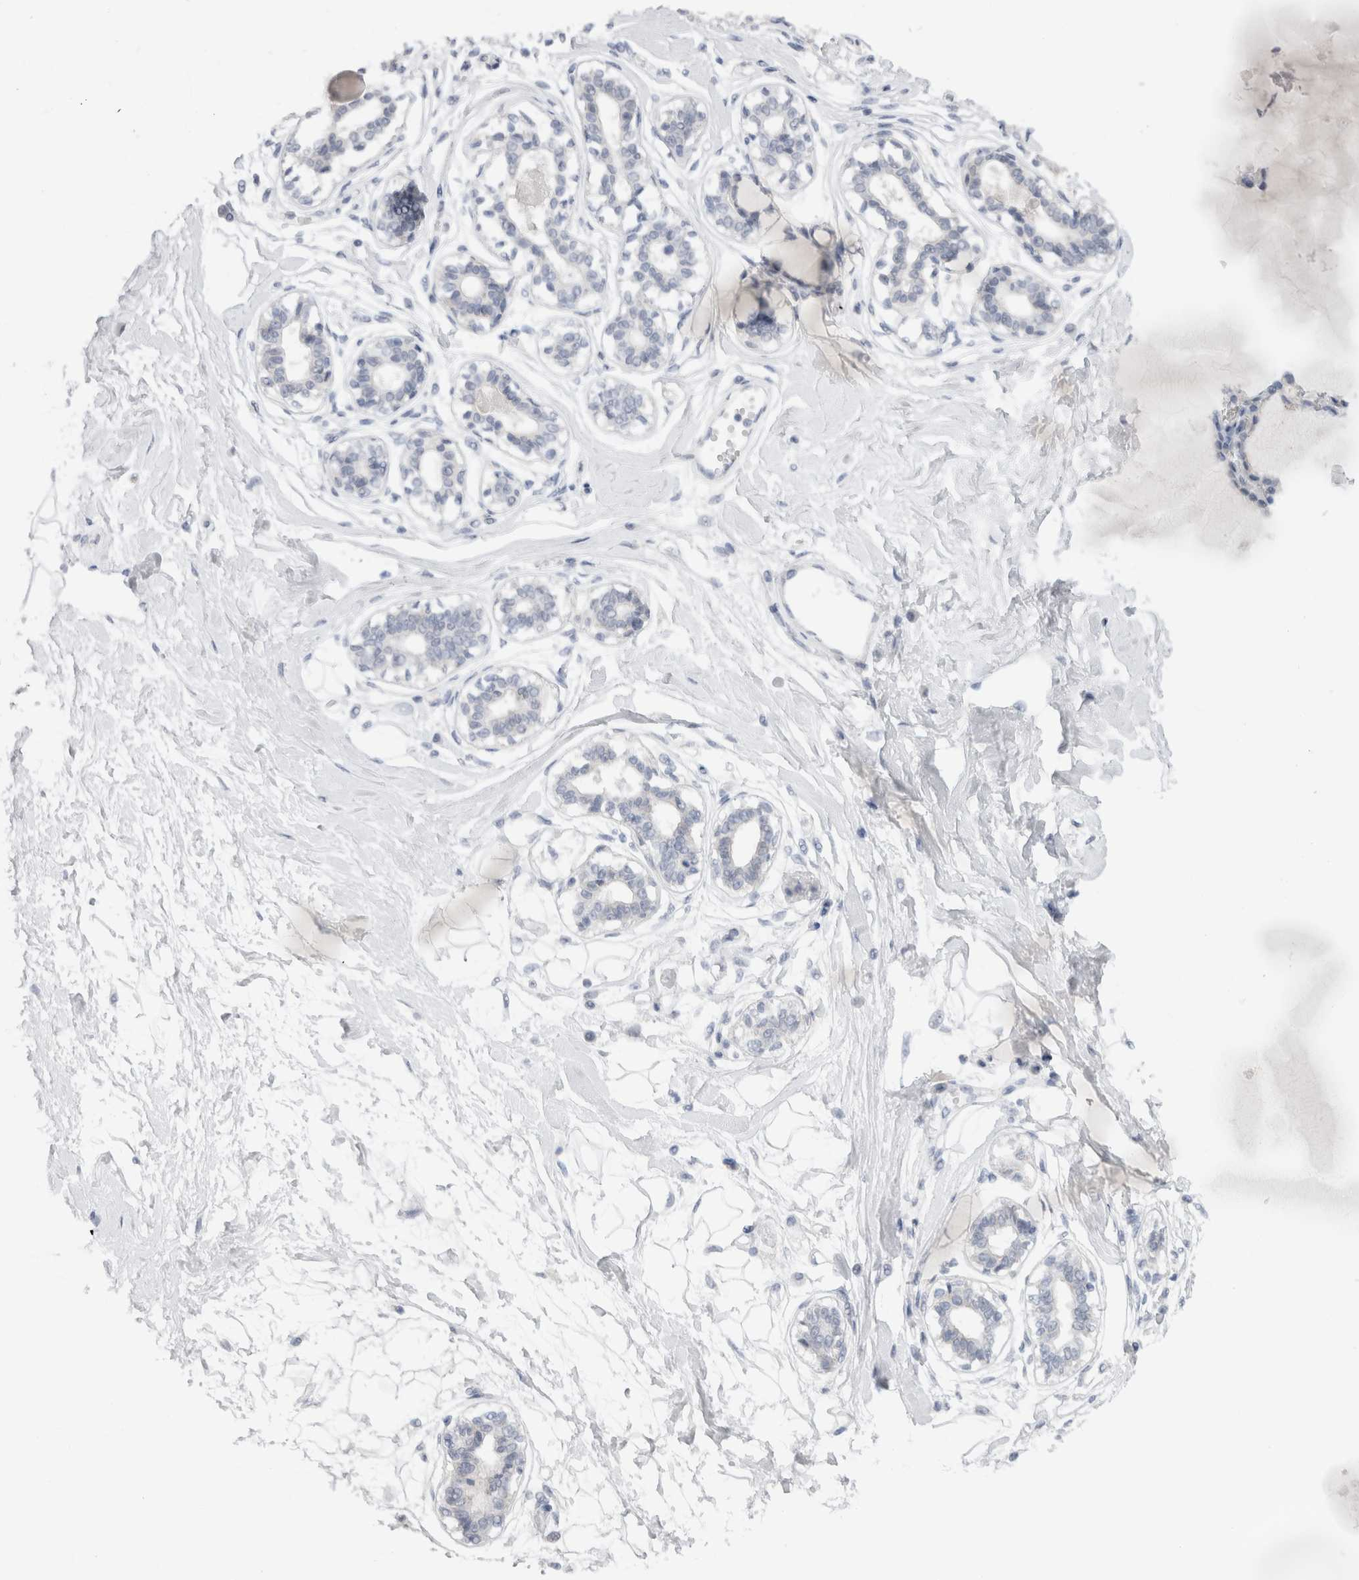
{"staining": {"intensity": "negative", "quantity": "none", "location": "none"}, "tissue": "breast", "cell_type": "Adipocytes", "image_type": "normal", "snomed": [{"axis": "morphology", "description": "Normal tissue, NOS"}, {"axis": "topography", "description": "Breast"}], "caption": "Breast was stained to show a protein in brown. There is no significant expression in adipocytes.", "gene": "C9orf50", "patient": {"sex": "female", "age": 45}}